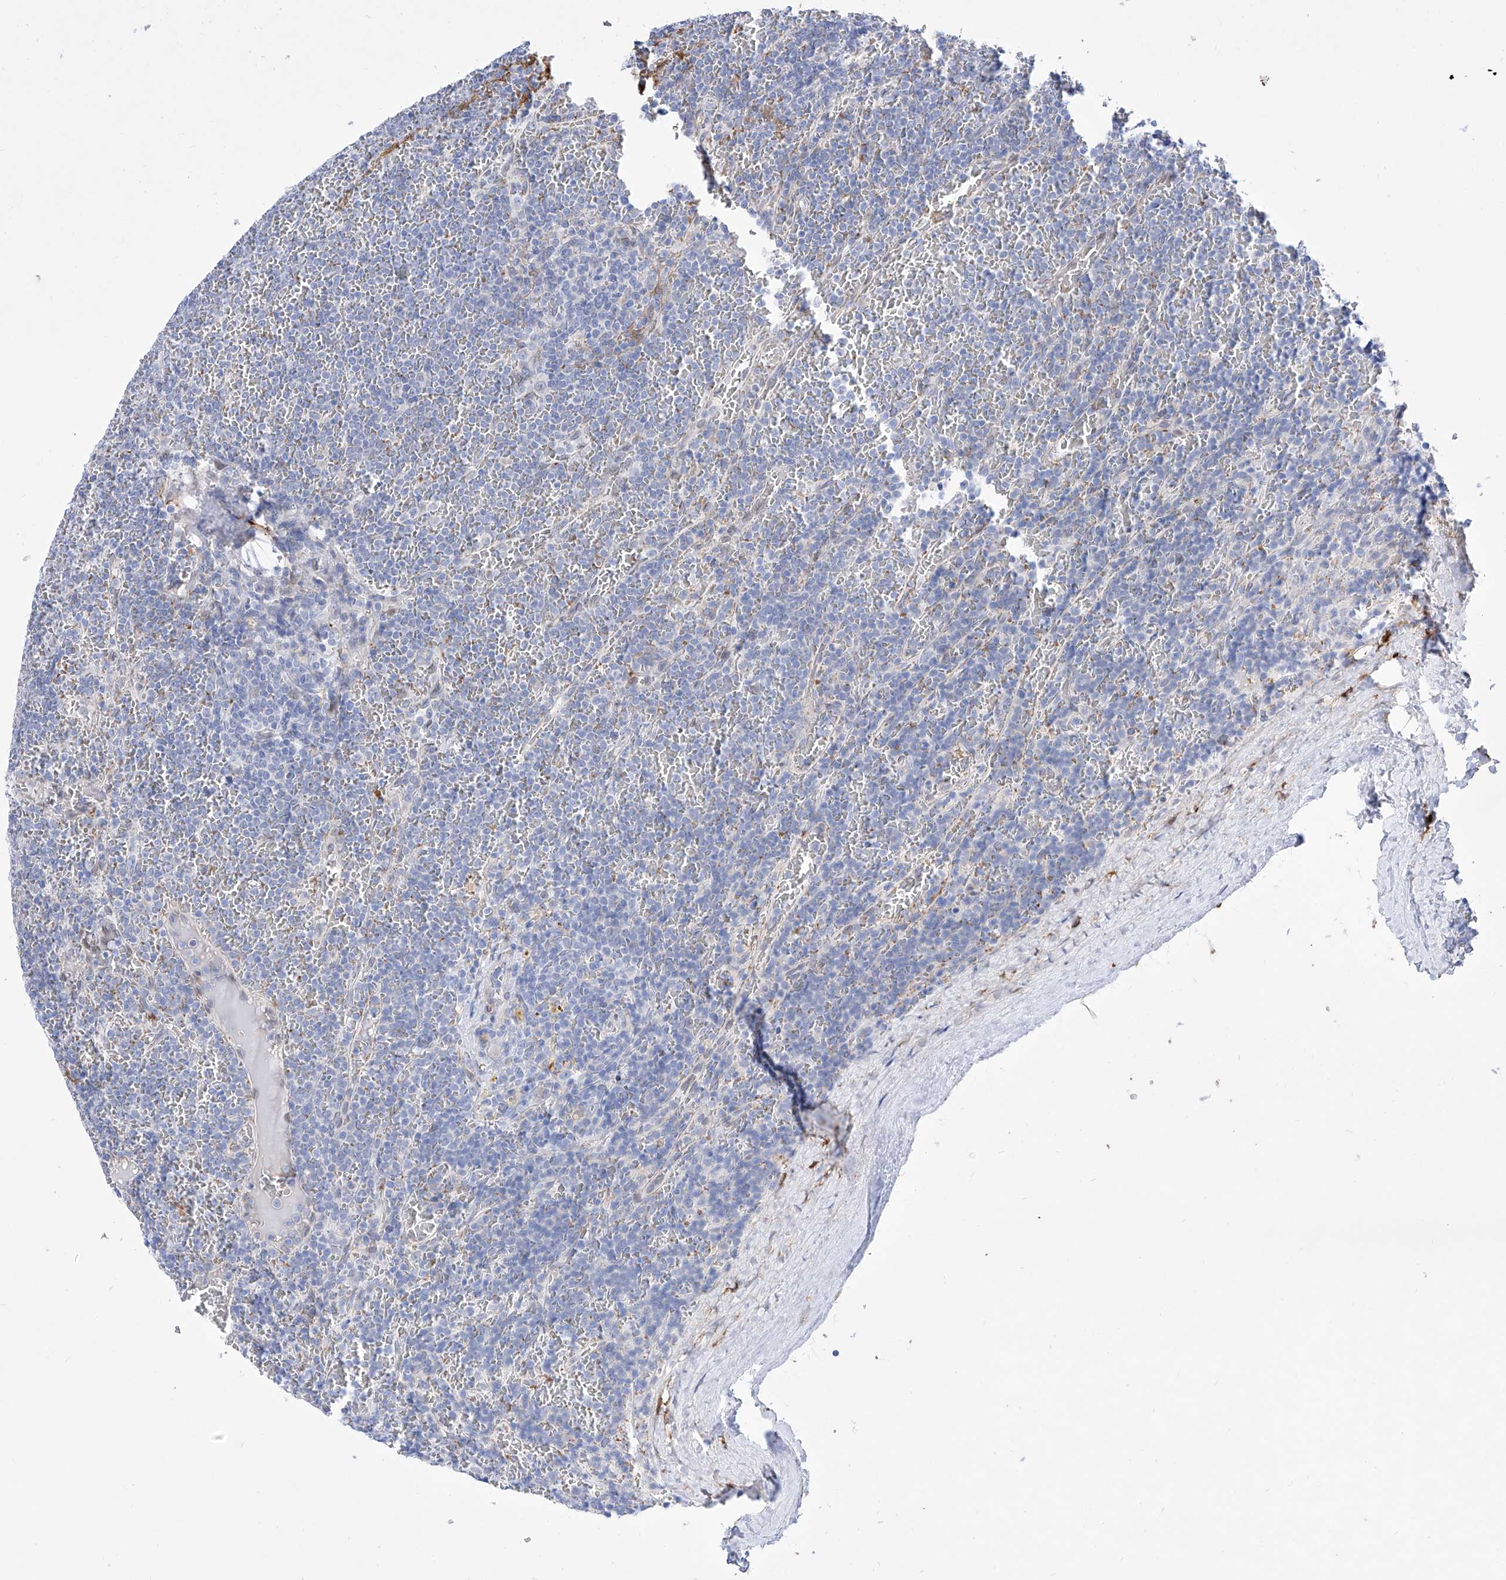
{"staining": {"intensity": "negative", "quantity": "none", "location": "none"}, "tissue": "lymphoma", "cell_type": "Tumor cells", "image_type": "cancer", "snomed": [{"axis": "morphology", "description": "Malignant lymphoma, non-Hodgkin's type, Low grade"}, {"axis": "topography", "description": "Spleen"}], "caption": "Immunohistochemistry (IHC) micrograph of low-grade malignant lymphoma, non-Hodgkin's type stained for a protein (brown), which demonstrates no positivity in tumor cells.", "gene": "LCLAT1", "patient": {"sex": "female", "age": 19}}